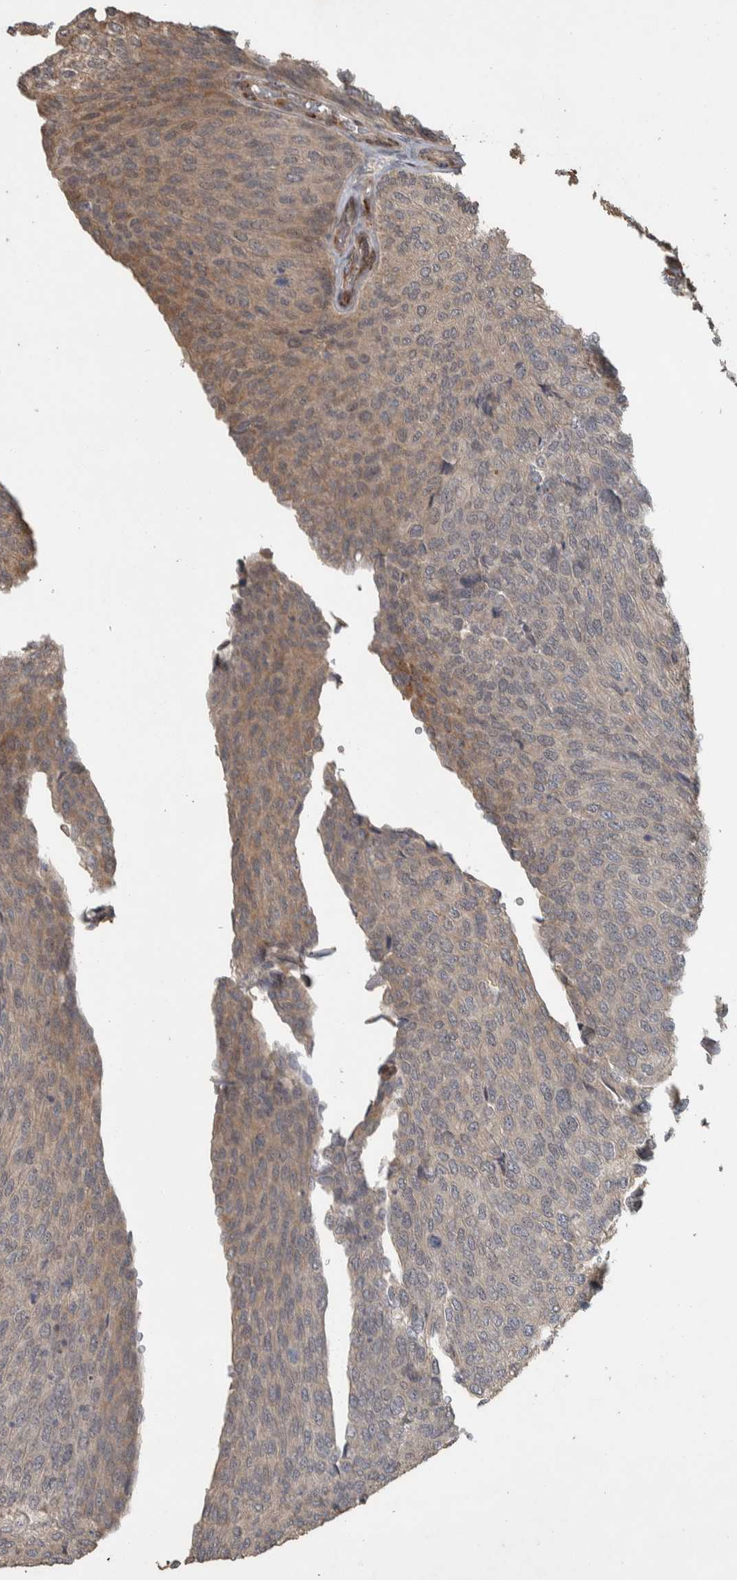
{"staining": {"intensity": "weak", "quantity": ">75%", "location": "cytoplasmic/membranous"}, "tissue": "urothelial cancer", "cell_type": "Tumor cells", "image_type": "cancer", "snomed": [{"axis": "morphology", "description": "Urothelial carcinoma, Low grade"}, {"axis": "topography", "description": "Urinary bladder"}], "caption": "Low-grade urothelial carcinoma was stained to show a protein in brown. There is low levels of weak cytoplasmic/membranous staining in approximately >75% of tumor cells.", "gene": "ERAL1", "patient": {"sex": "female", "age": 79}}